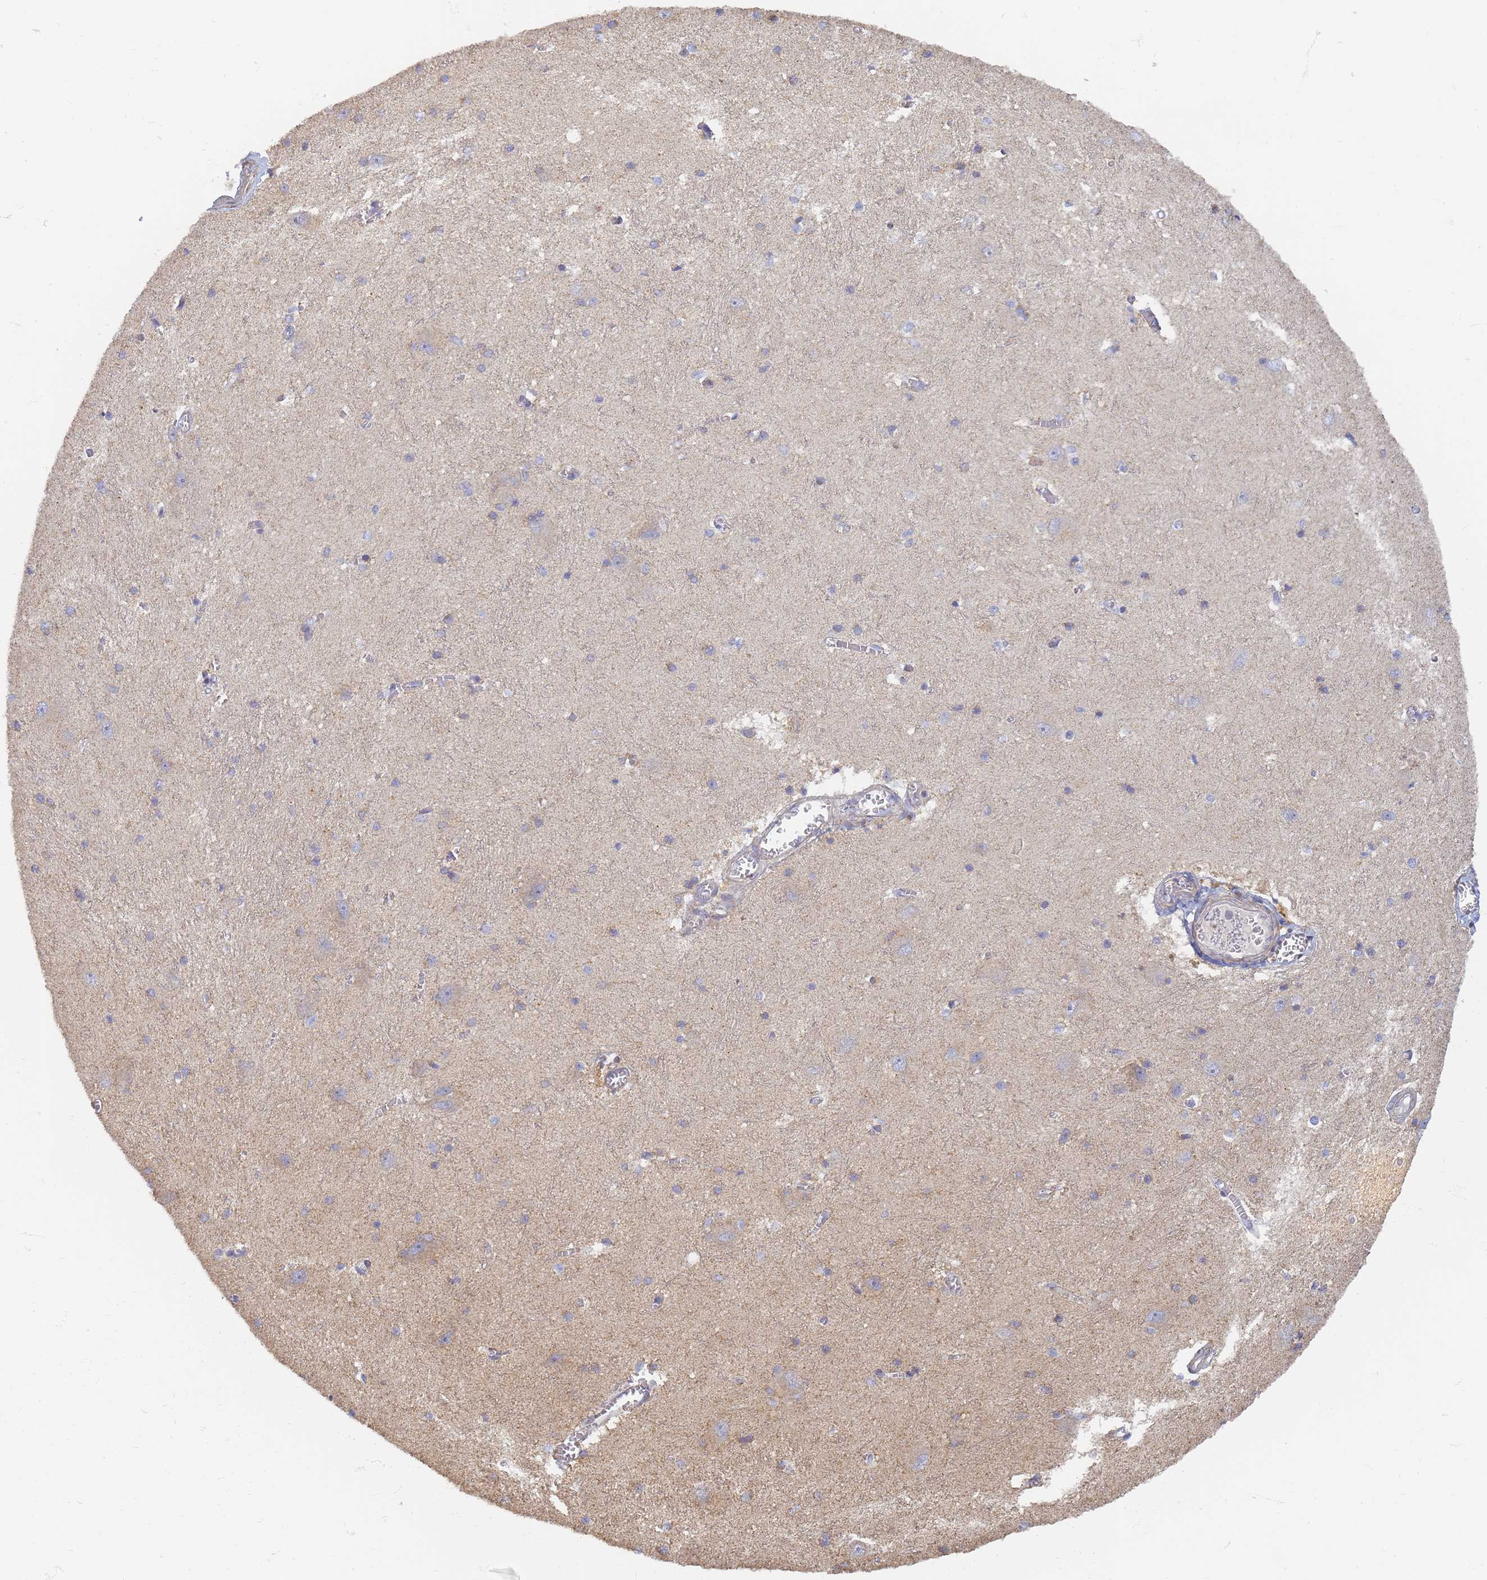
{"staining": {"intensity": "negative", "quantity": "none", "location": "none"}, "tissue": "caudate", "cell_type": "Glial cells", "image_type": "normal", "snomed": [{"axis": "morphology", "description": "Normal tissue, NOS"}, {"axis": "topography", "description": "Lateral ventricle wall"}], "caption": "Protein analysis of normal caudate shows no significant positivity in glial cells. Brightfield microscopy of IHC stained with DAB (3,3'-diaminobenzidine) (brown) and hematoxylin (blue), captured at high magnification.", "gene": "UTP23", "patient": {"sex": "male", "age": 37}}